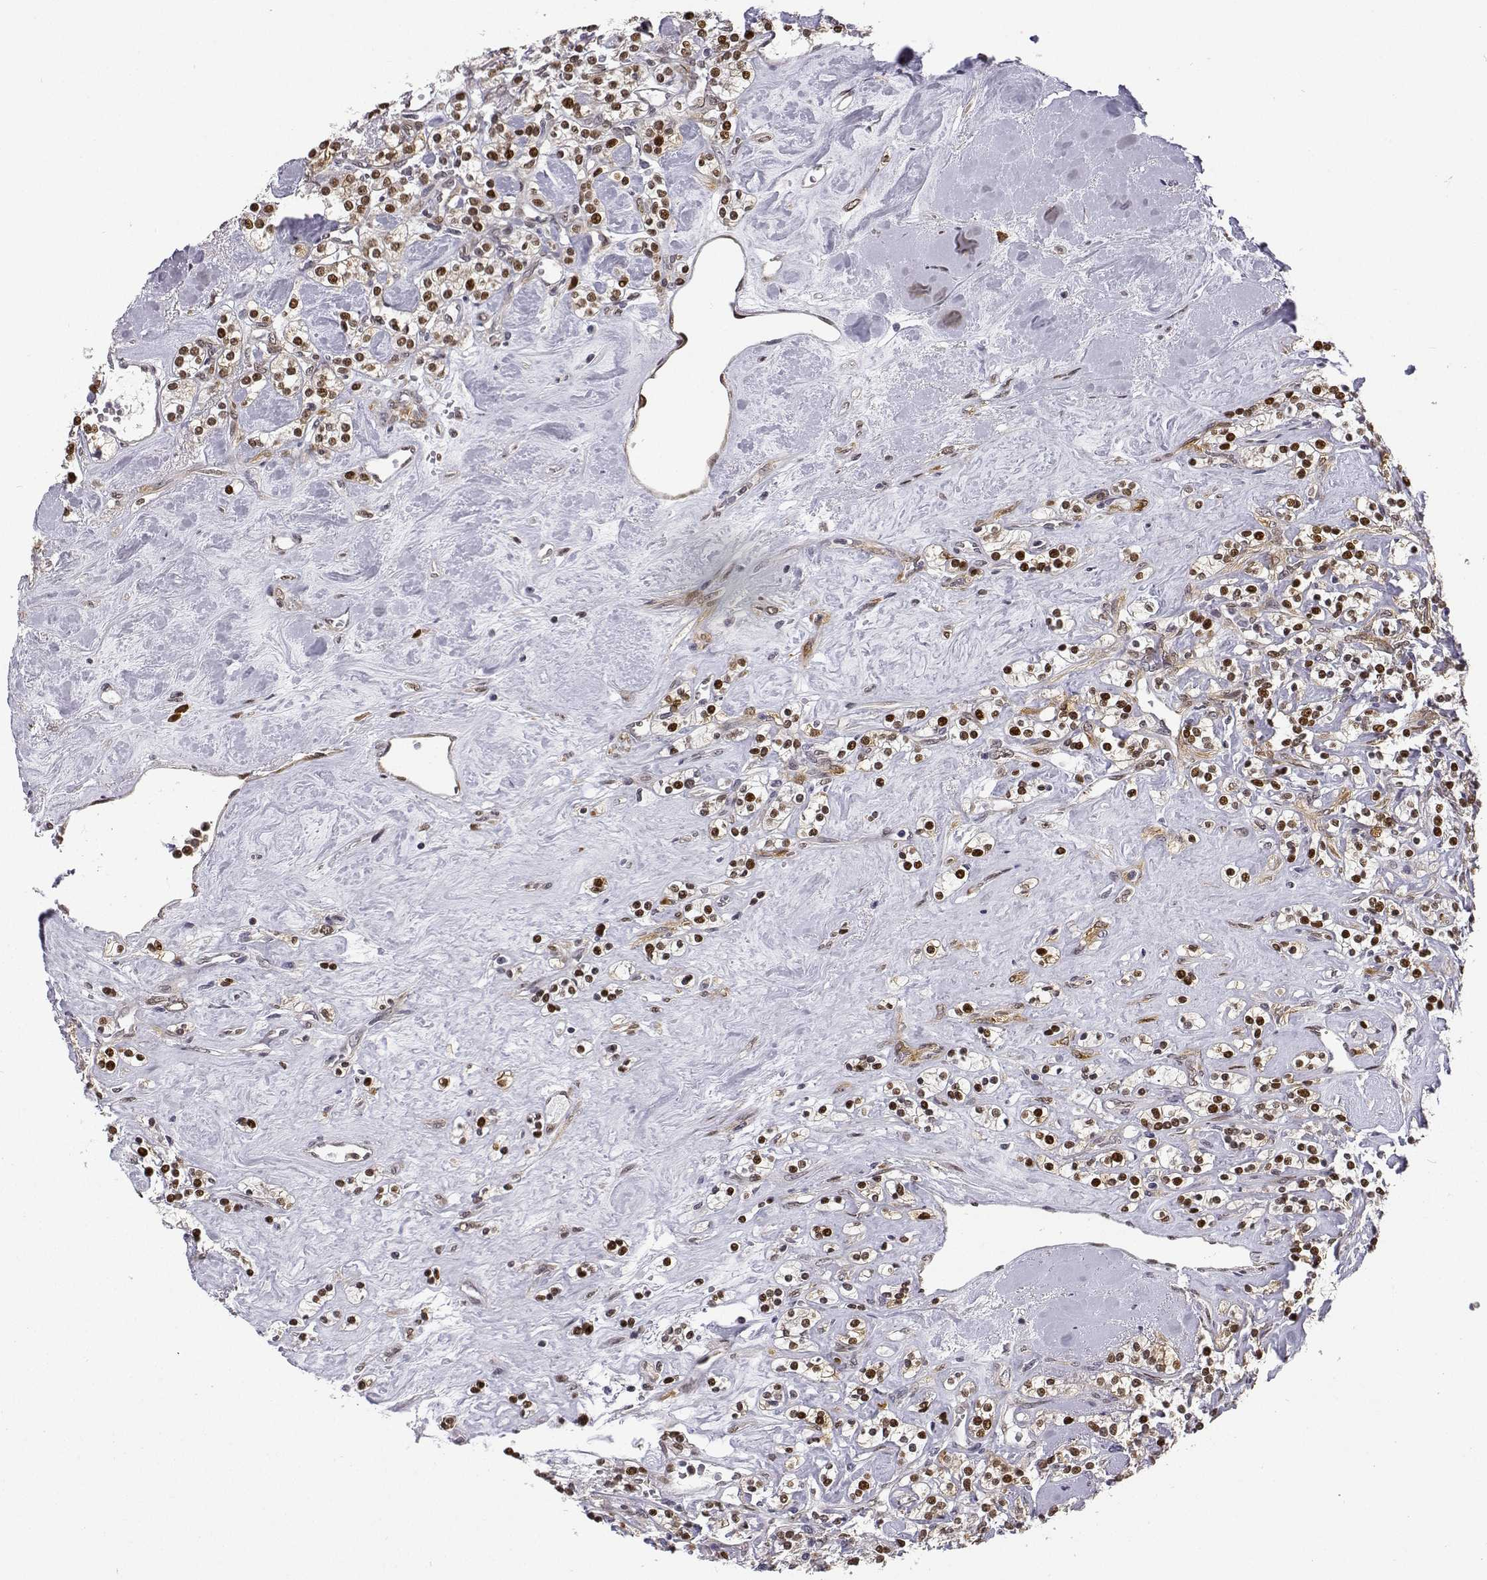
{"staining": {"intensity": "strong", "quantity": ">75%", "location": "cytoplasmic/membranous,nuclear"}, "tissue": "renal cancer", "cell_type": "Tumor cells", "image_type": "cancer", "snomed": [{"axis": "morphology", "description": "Adenocarcinoma, NOS"}, {"axis": "topography", "description": "Kidney"}], "caption": "Strong cytoplasmic/membranous and nuclear positivity for a protein is present in about >75% of tumor cells of renal cancer (adenocarcinoma) using immunohistochemistry (IHC).", "gene": "PHGDH", "patient": {"sex": "male", "age": 77}}